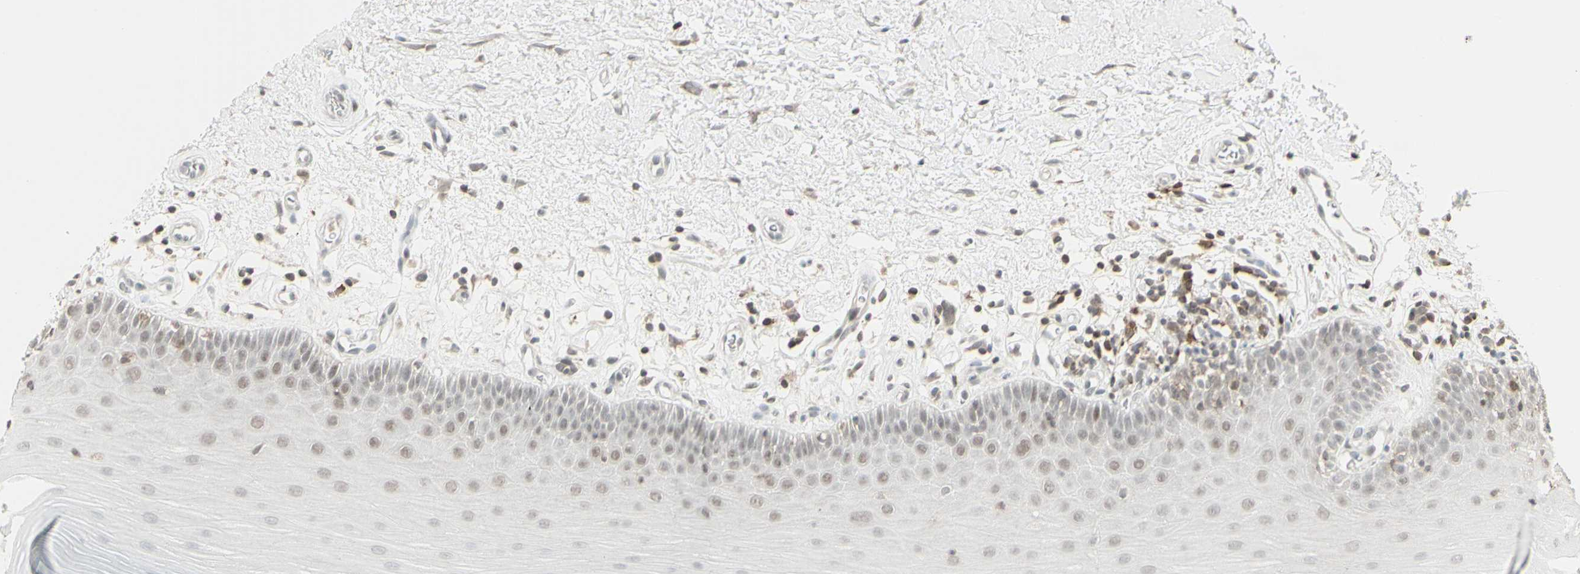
{"staining": {"intensity": "weak", "quantity": "<25%", "location": "nuclear"}, "tissue": "oral mucosa", "cell_type": "Squamous epithelial cells", "image_type": "normal", "snomed": [{"axis": "morphology", "description": "Normal tissue, NOS"}, {"axis": "topography", "description": "Skeletal muscle"}, {"axis": "topography", "description": "Oral tissue"}], "caption": "Squamous epithelial cells are negative for protein expression in normal human oral mucosa. (Stains: DAB (3,3'-diaminobenzidine) IHC with hematoxylin counter stain, Microscopy: brightfield microscopy at high magnification).", "gene": "SAMSN1", "patient": {"sex": "male", "age": 58}}